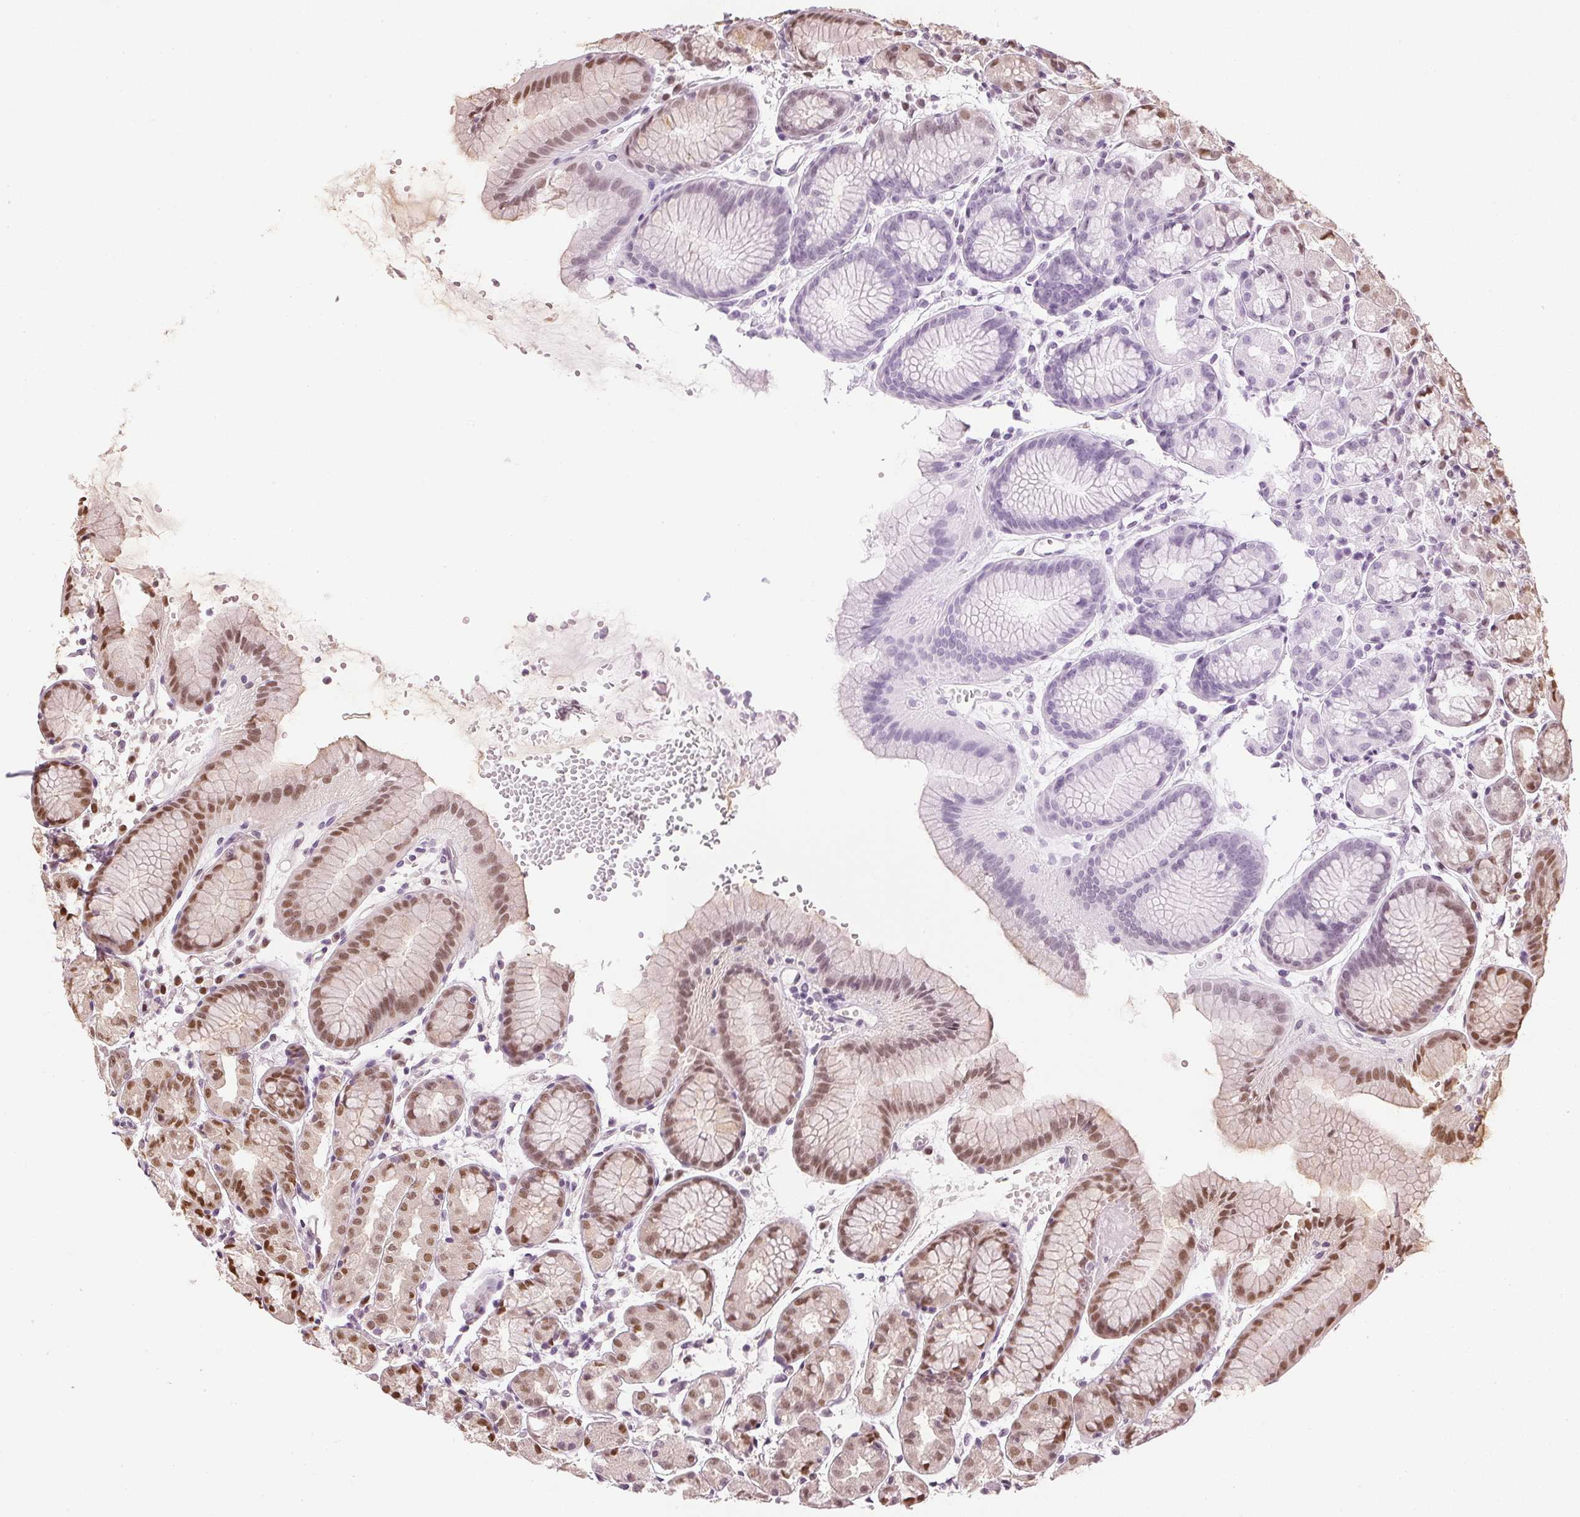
{"staining": {"intensity": "strong", "quantity": "25%-75%", "location": "nuclear"}, "tissue": "stomach", "cell_type": "Glandular cells", "image_type": "normal", "snomed": [{"axis": "morphology", "description": "Normal tissue, NOS"}, {"axis": "topography", "description": "Stomach, upper"}], "caption": "Stomach stained with a brown dye demonstrates strong nuclear positive expression in about 25%-75% of glandular cells.", "gene": "ENSG00000267001", "patient": {"sex": "male", "age": 47}}